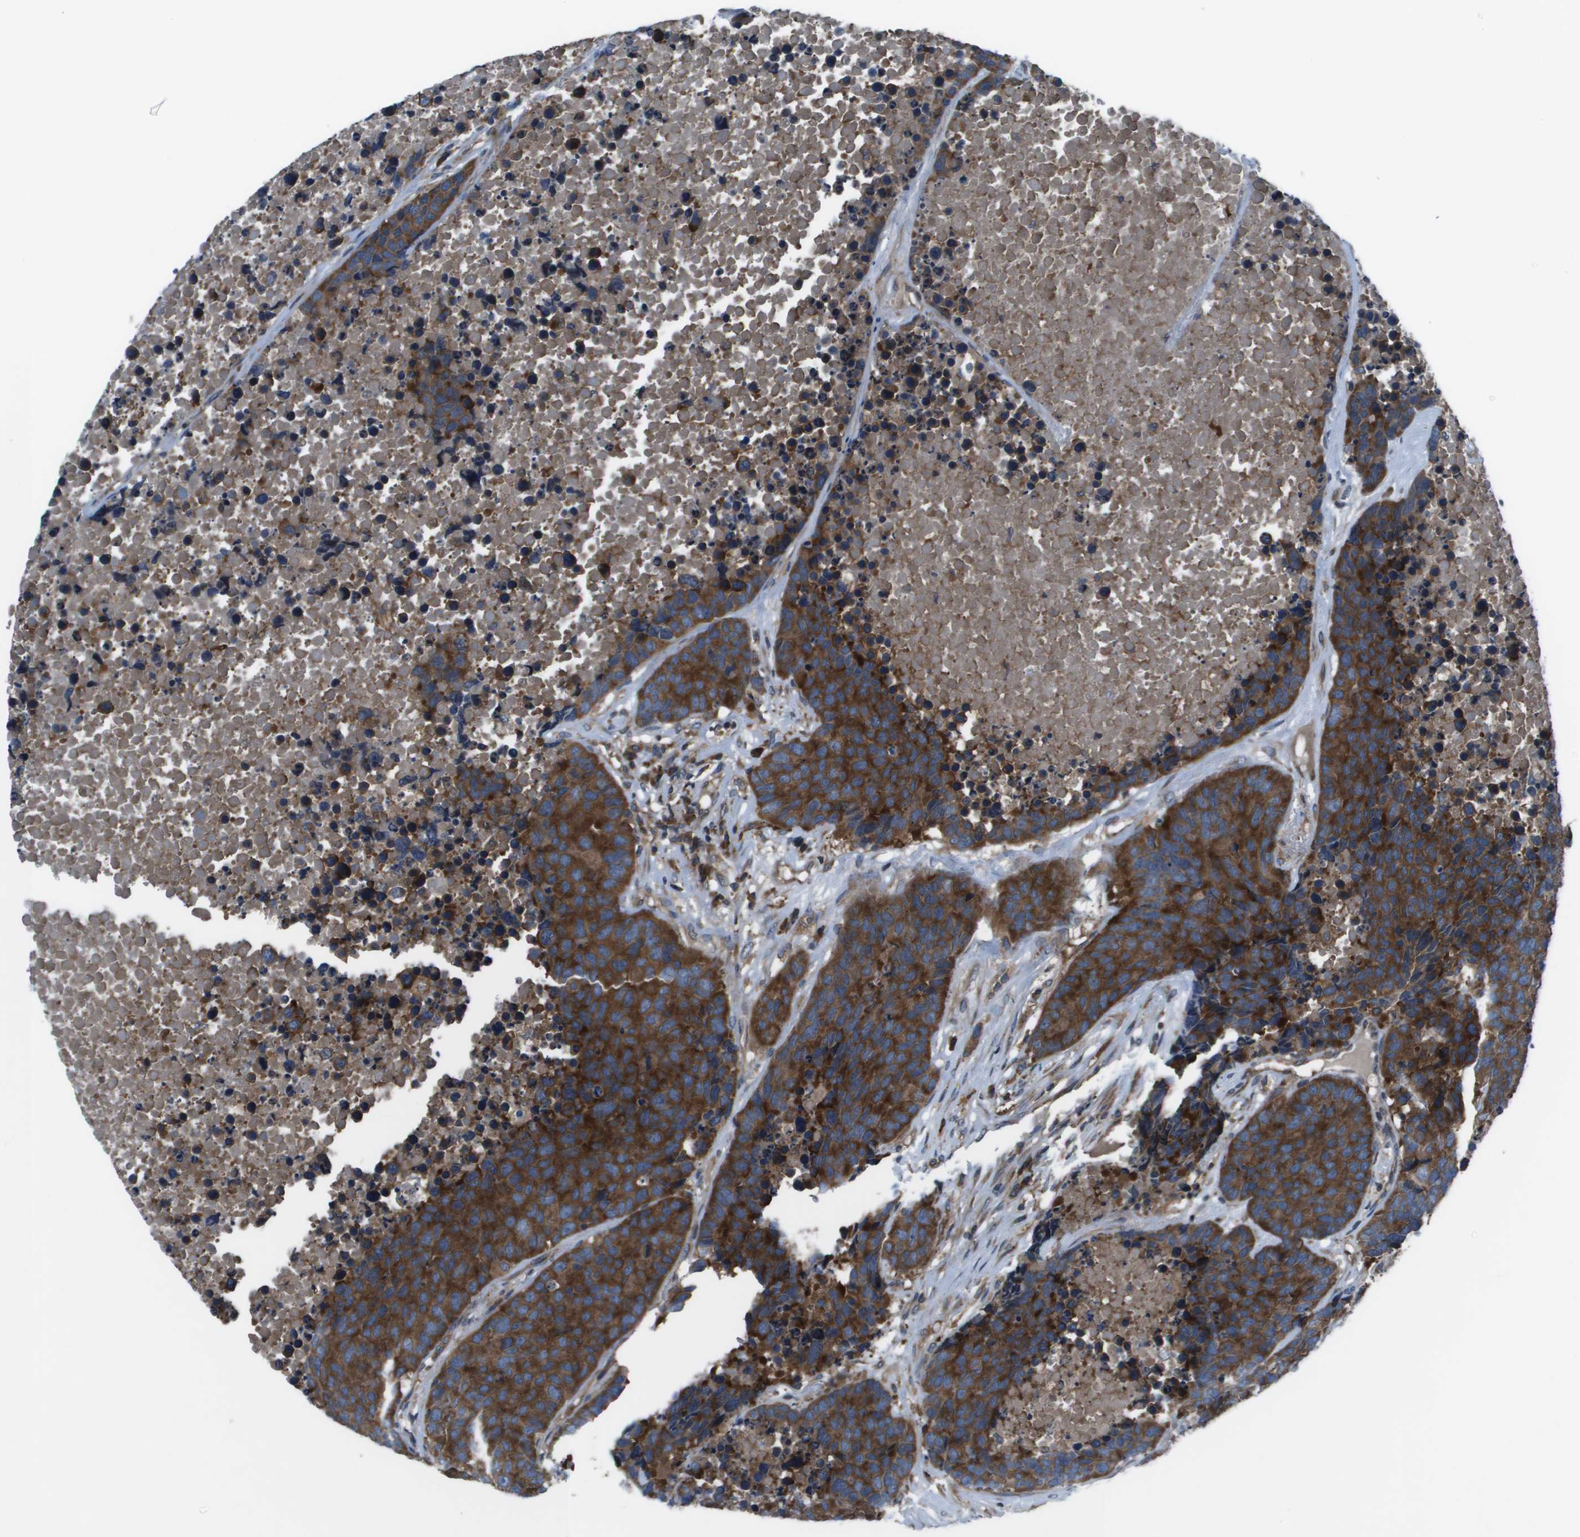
{"staining": {"intensity": "strong", "quantity": ">75%", "location": "cytoplasmic/membranous"}, "tissue": "carcinoid", "cell_type": "Tumor cells", "image_type": "cancer", "snomed": [{"axis": "morphology", "description": "Carcinoid, malignant, NOS"}, {"axis": "topography", "description": "Lung"}], "caption": "A brown stain shows strong cytoplasmic/membranous expression of a protein in malignant carcinoid tumor cells. (brown staining indicates protein expression, while blue staining denotes nuclei).", "gene": "EIF3B", "patient": {"sex": "male", "age": 60}}